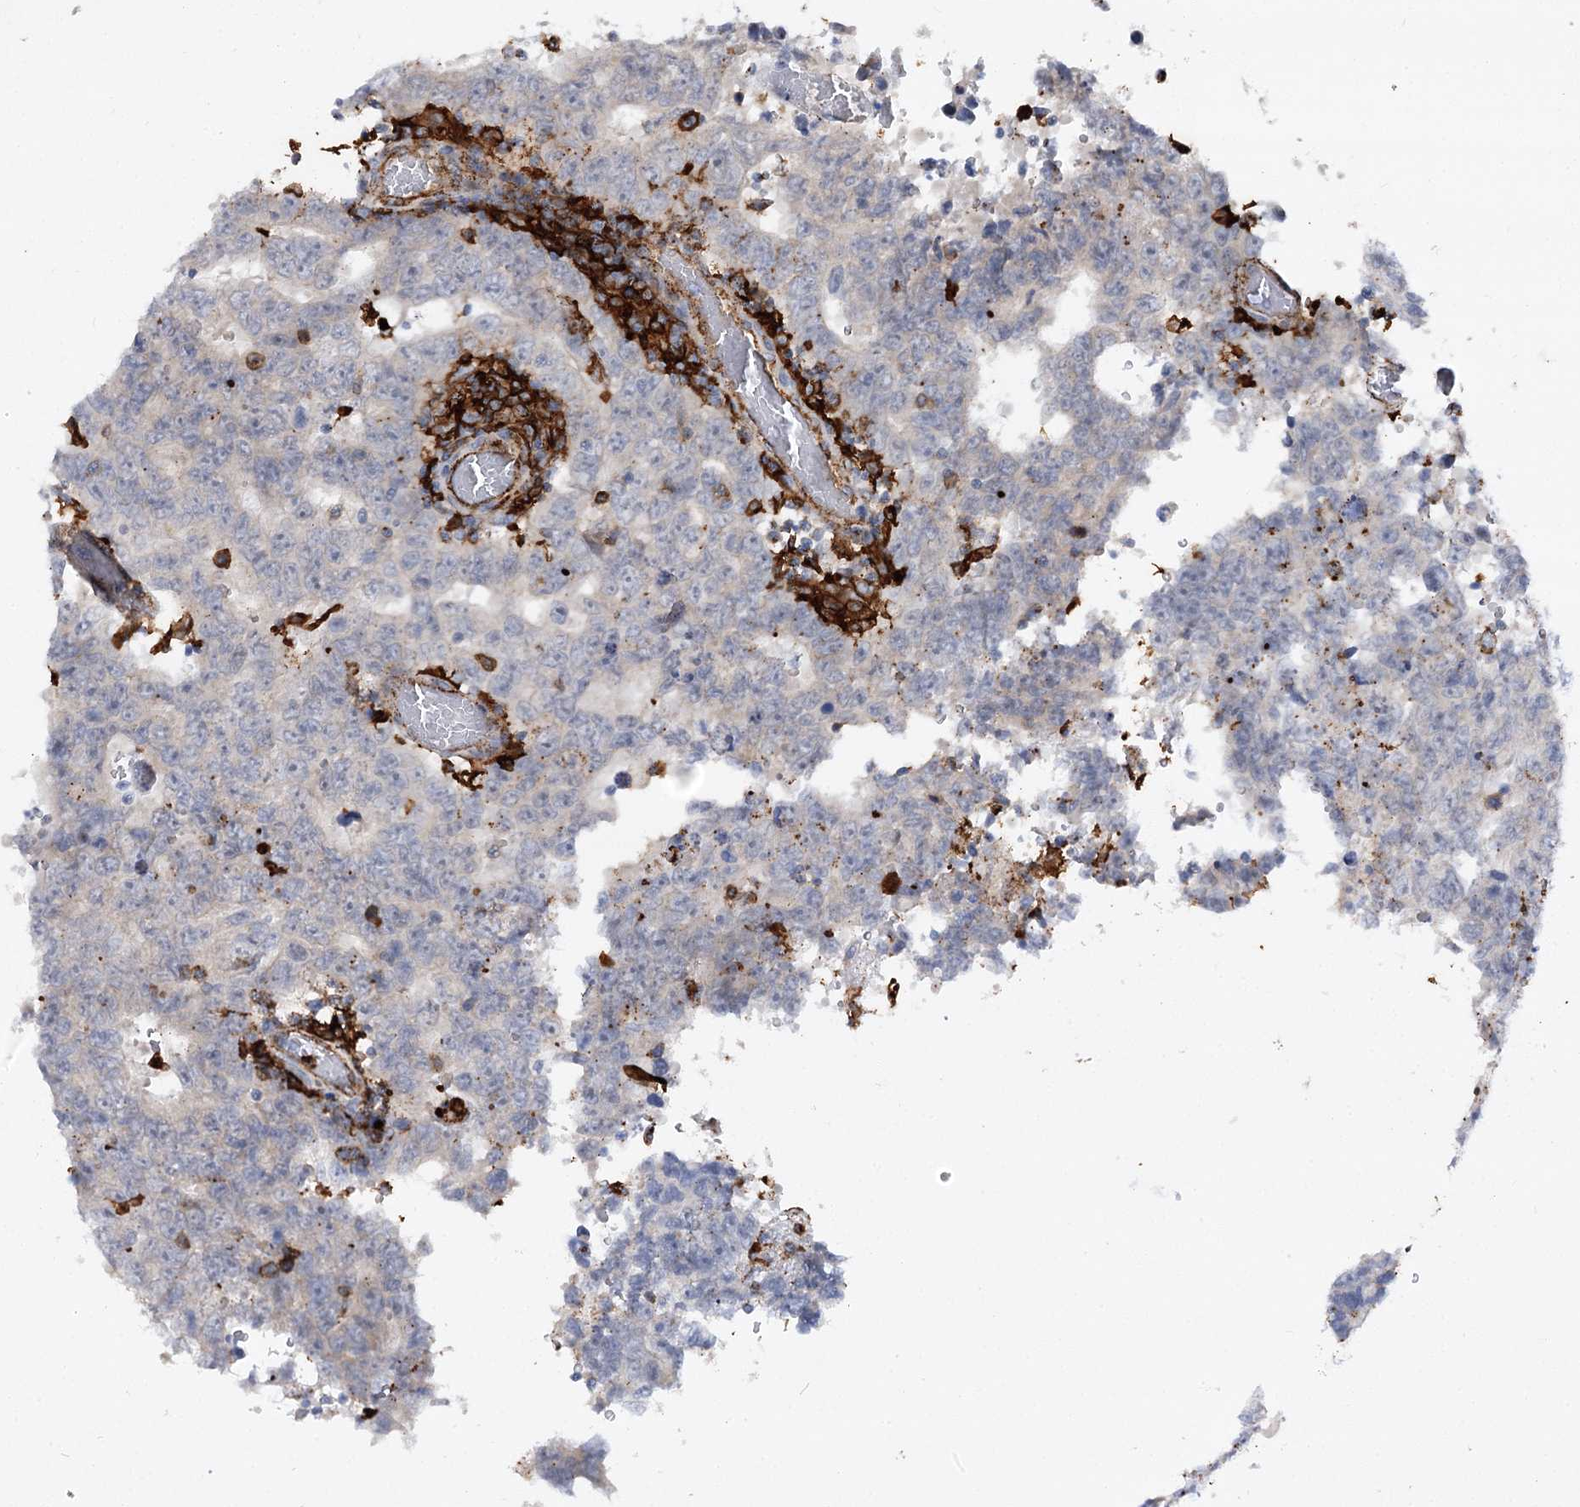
{"staining": {"intensity": "negative", "quantity": "none", "location": "none"}, "tissue": "testis cancer", "cell_type": "Tumor cells", "image_type": "cancer", "snomed": [{"axis": "morphology", "description": "Carcinoma, Embryonal, NOS"}, {"axis": "topography", "description": "Testis"}], "caption": "High magnification brightfield microscopy of testis embryonal carcinoma stained with DAB (brown) and counterstained with hematoxylin (blue): tumor cells show no significant expression. The staining was performed using DAB to visualize the protein expression in brown, while the nuclei were stained in blue with hematoxylin (Magnification: 20x).", "gene": "PIWIL4", "patient": {"sex": "male", "age": 26}}